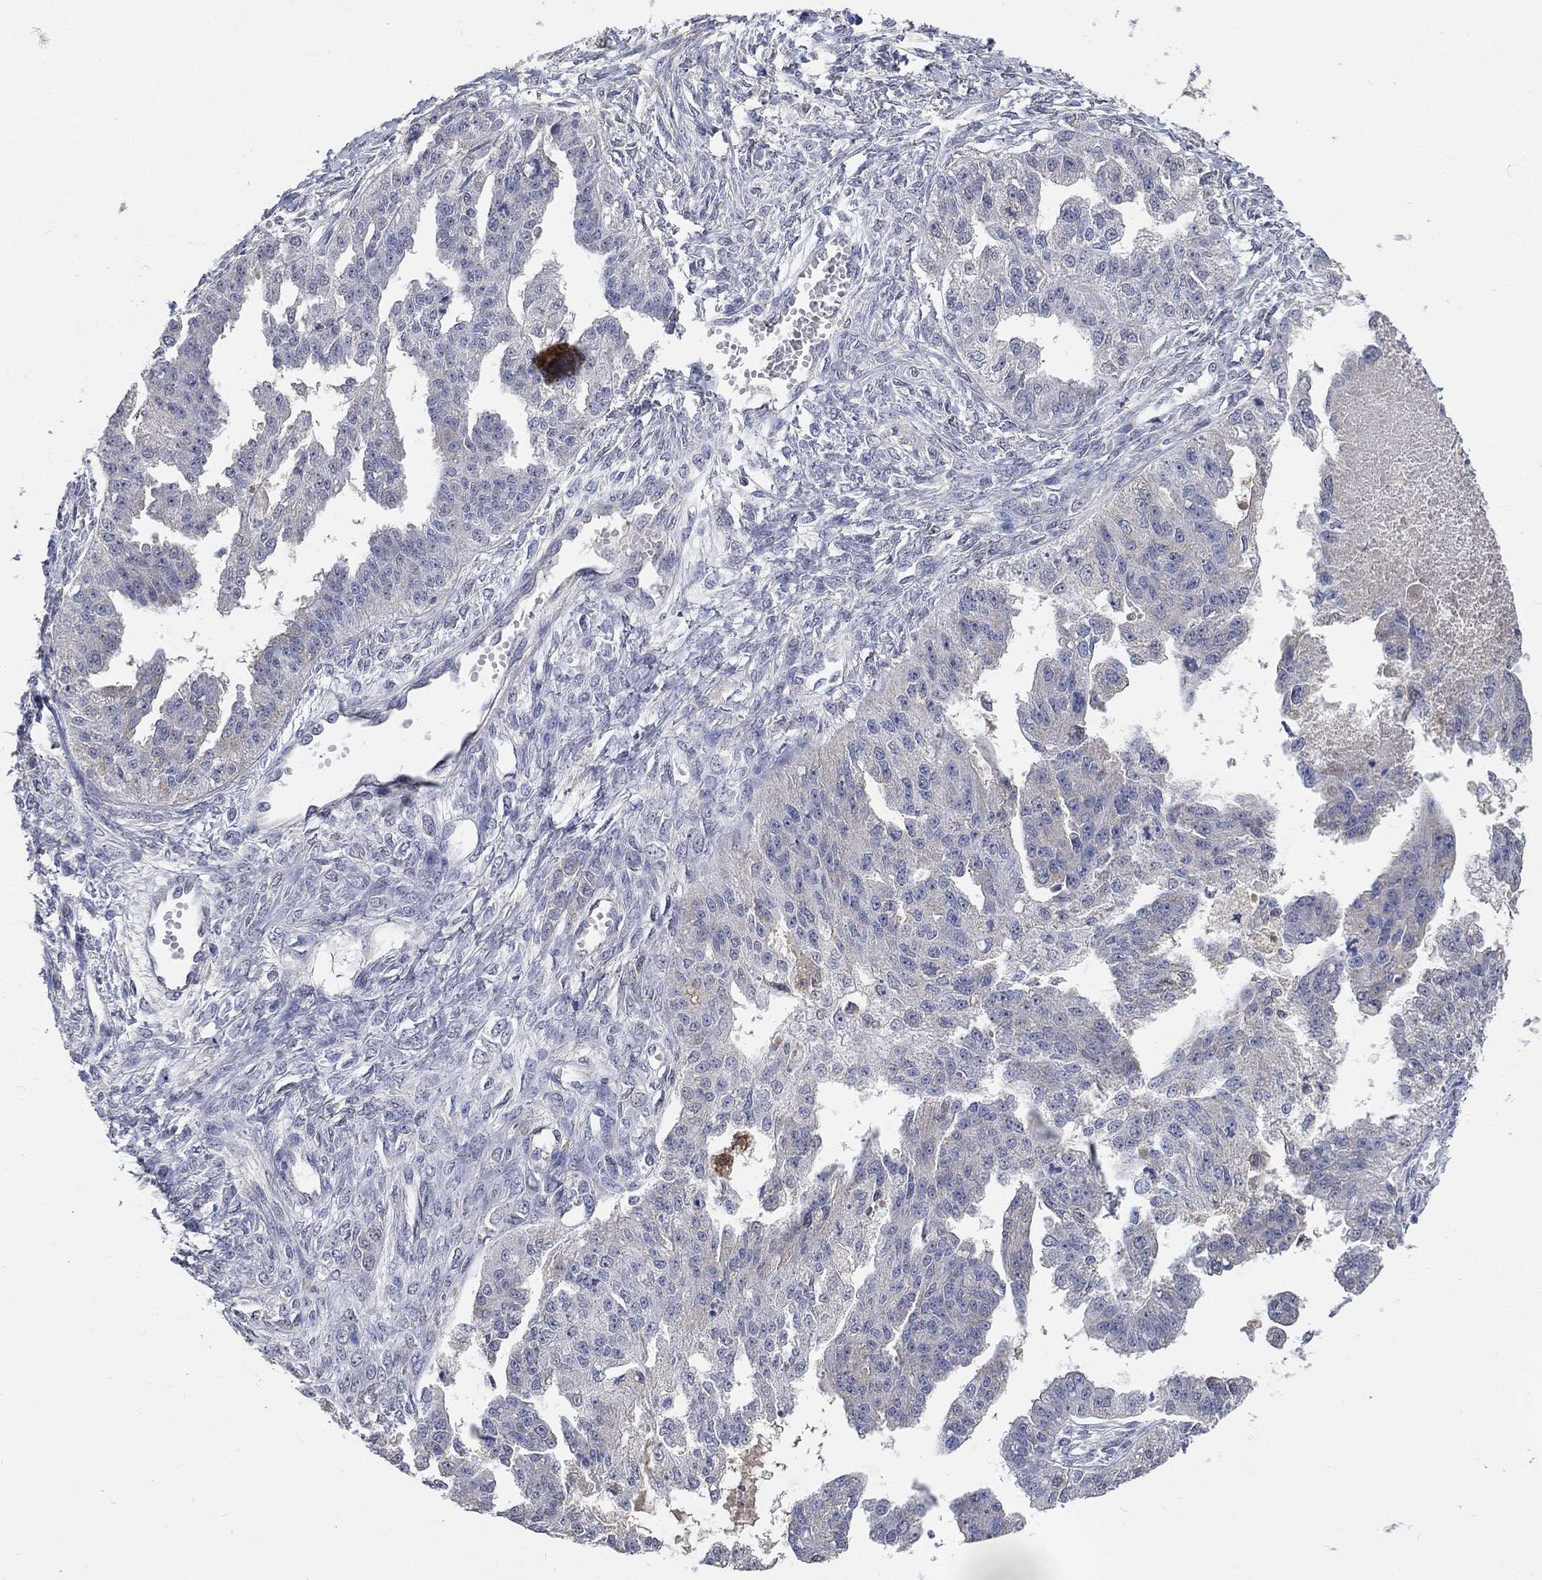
{"staining": {"intensity": "negative", "quantity": "none", "location": "none"}, "tissue": "ovarian cancer", "cell_type": "Tumor cells", "image_type": "cancer", "snomed": [{"axis": "morphology", "description": "Cystadenocarcinoma, serous, NOS"}, {"axis": "topography", "description": "Ovary"}], "caption": "This is a photomicrograph of IHC staining of ovarian cancer, which shows no staining in tumor cells. (DAB (3,3'-diaminobenzidine) IHC visualized using brightfield microscopy, high magnification).", "gene": "ZBTB18", "patient": {"sex": "female", "age": 58}}